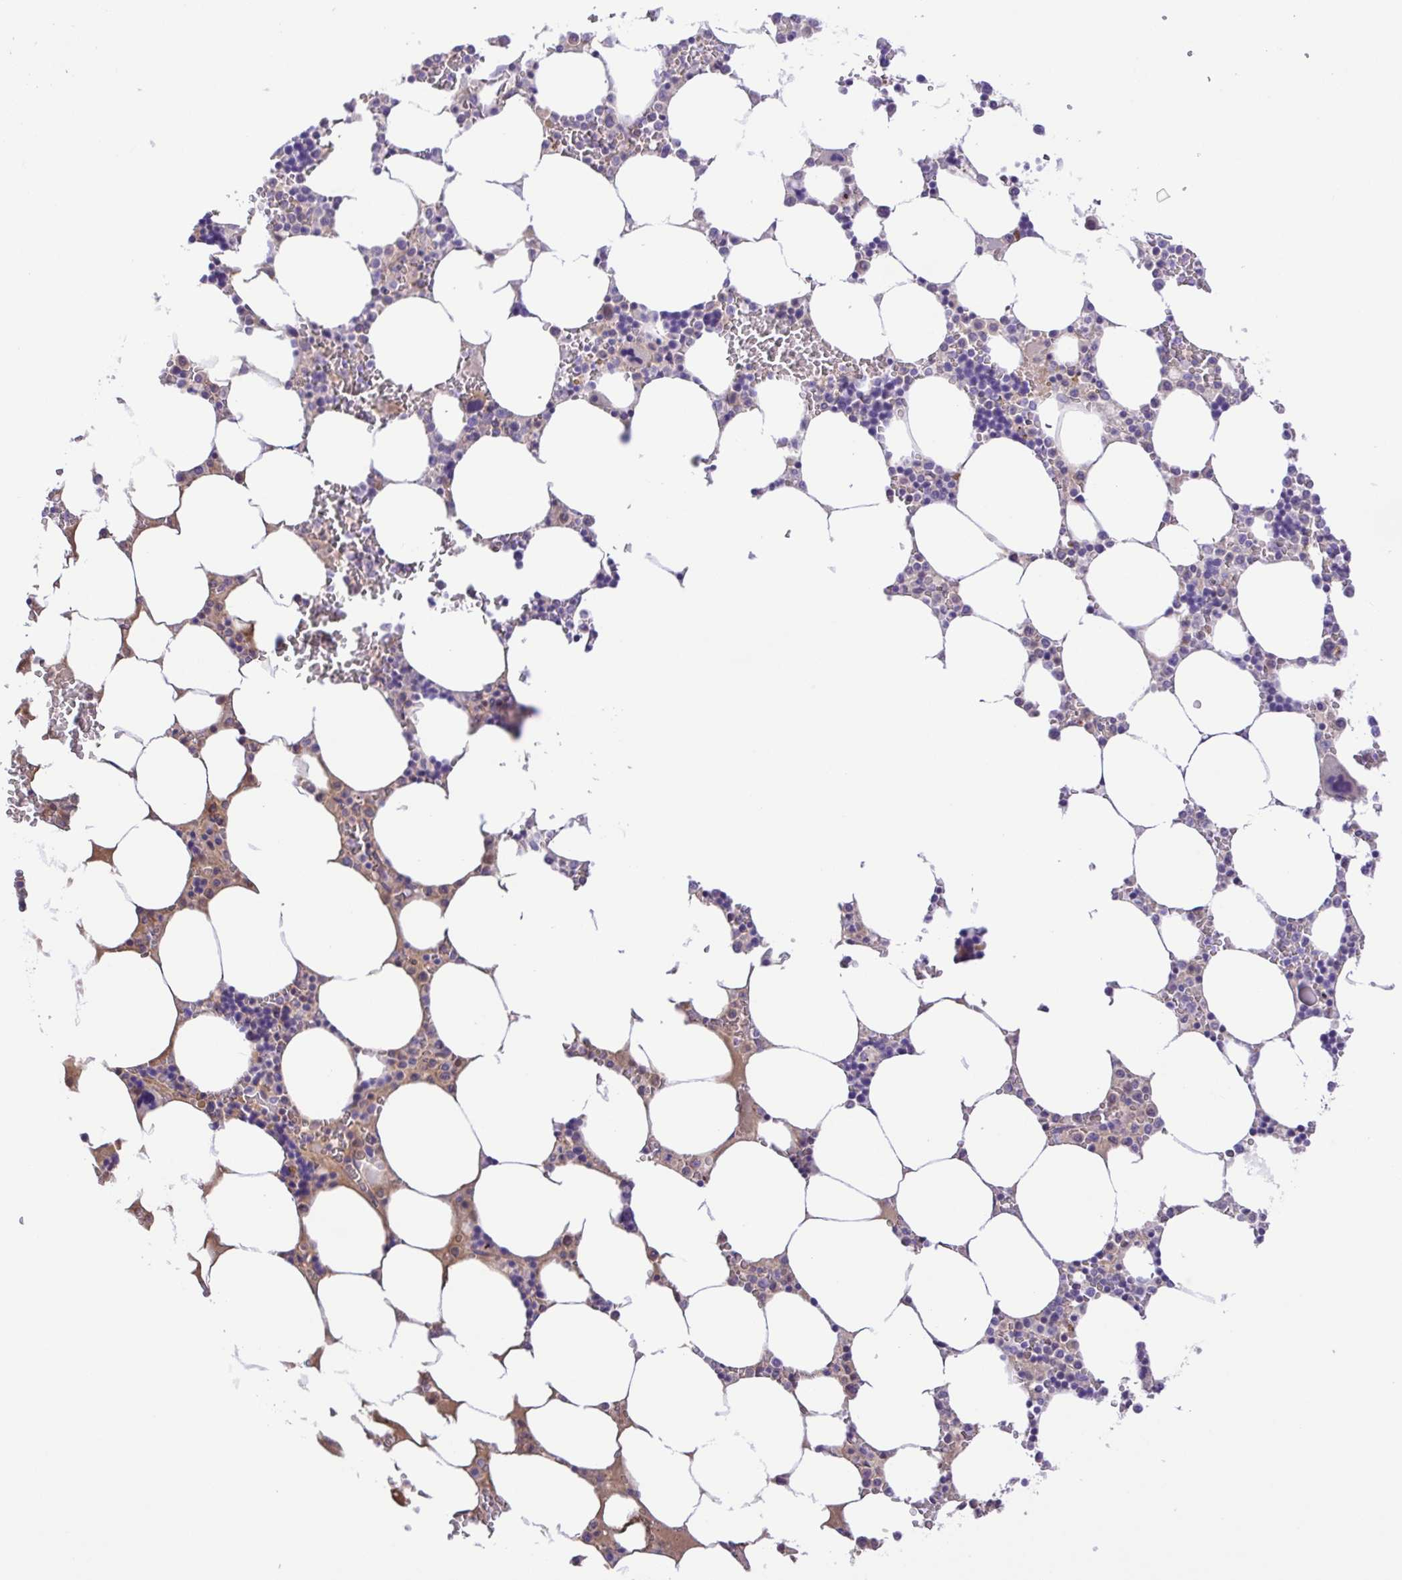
{"staining": {"intensity": "weak", "quantity": "<25%", "location": "cytoplasmic/membranous"}, "tissue": "bone marrow", "cell_type": "Hematopoietic cells", "image_type": "normal", "snomed": [{"axis": "morphology", "description": "Normal tissue, NOS"}, {"axis": "topography", "description": "Bone marrow"}], "caption": "This is an IHC micrograph of normal human bone marrow. There is no positivity in hematopoietic cells.", "gene": "IGFL1", "patient": {"sex": "male", "age": 64}}